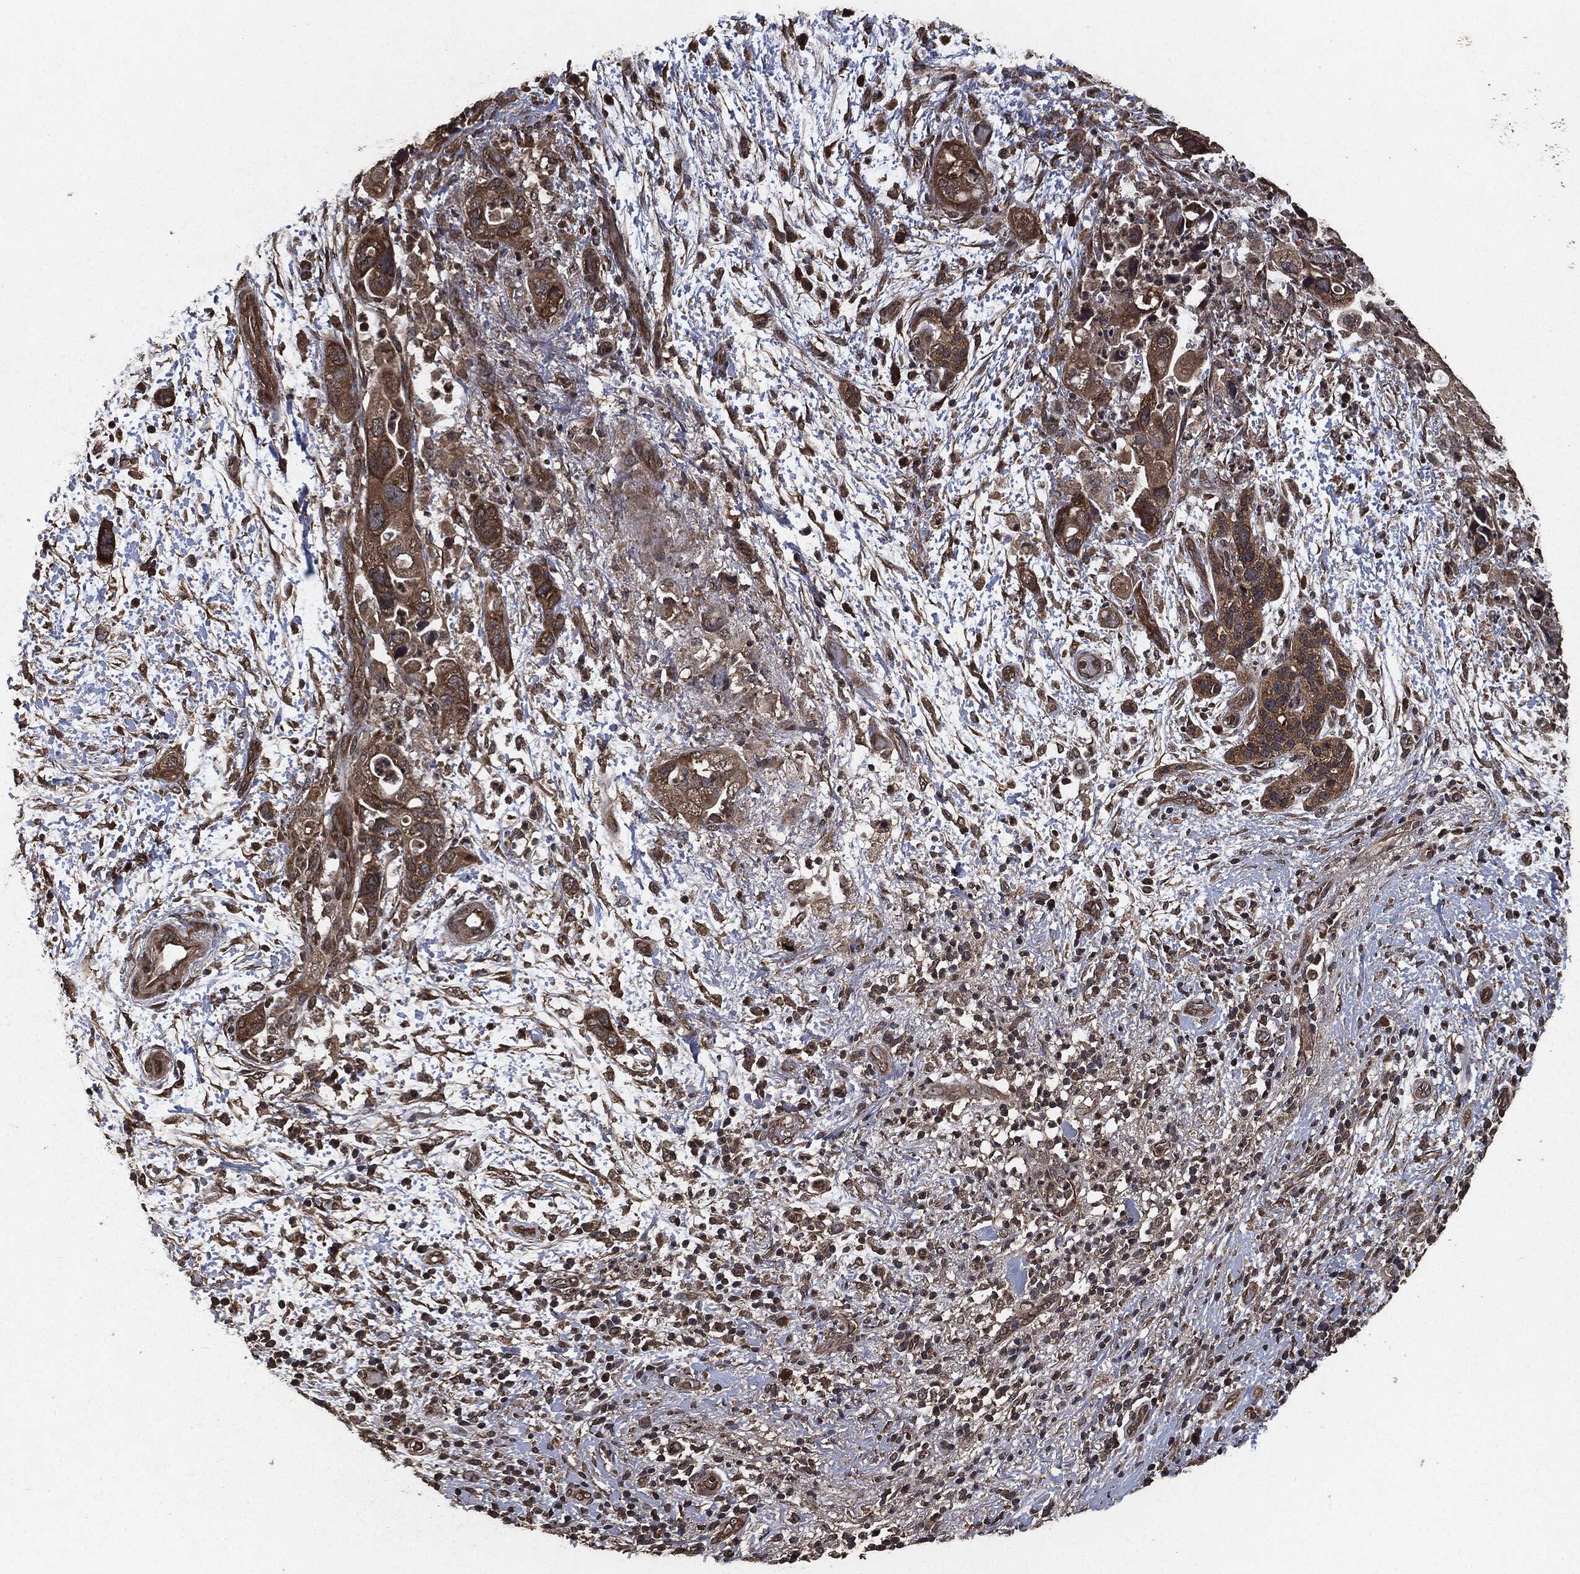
{"staining": {"intensity": "moderate", "quantity": ">75%", "location": "cytoplasmic/membranous"}, "tissue": "pancreatic cancer", "cell_type": "Tumor cells", "image_type": "cancer", "snomed": [{"axis": "morphology", "description": "Adenocarcinoma, NOS"}, {"axis": "topography", "description": "Pancreas"}], "caption": "This histopathology image reveals IHC staining of pancreatic cancer, with medium moderate cytoplasmic/membranous staining in approximately >75% of tumor cells.", "gene": "AKT1S1", "patient": {"sex": "female", "age": 72}}